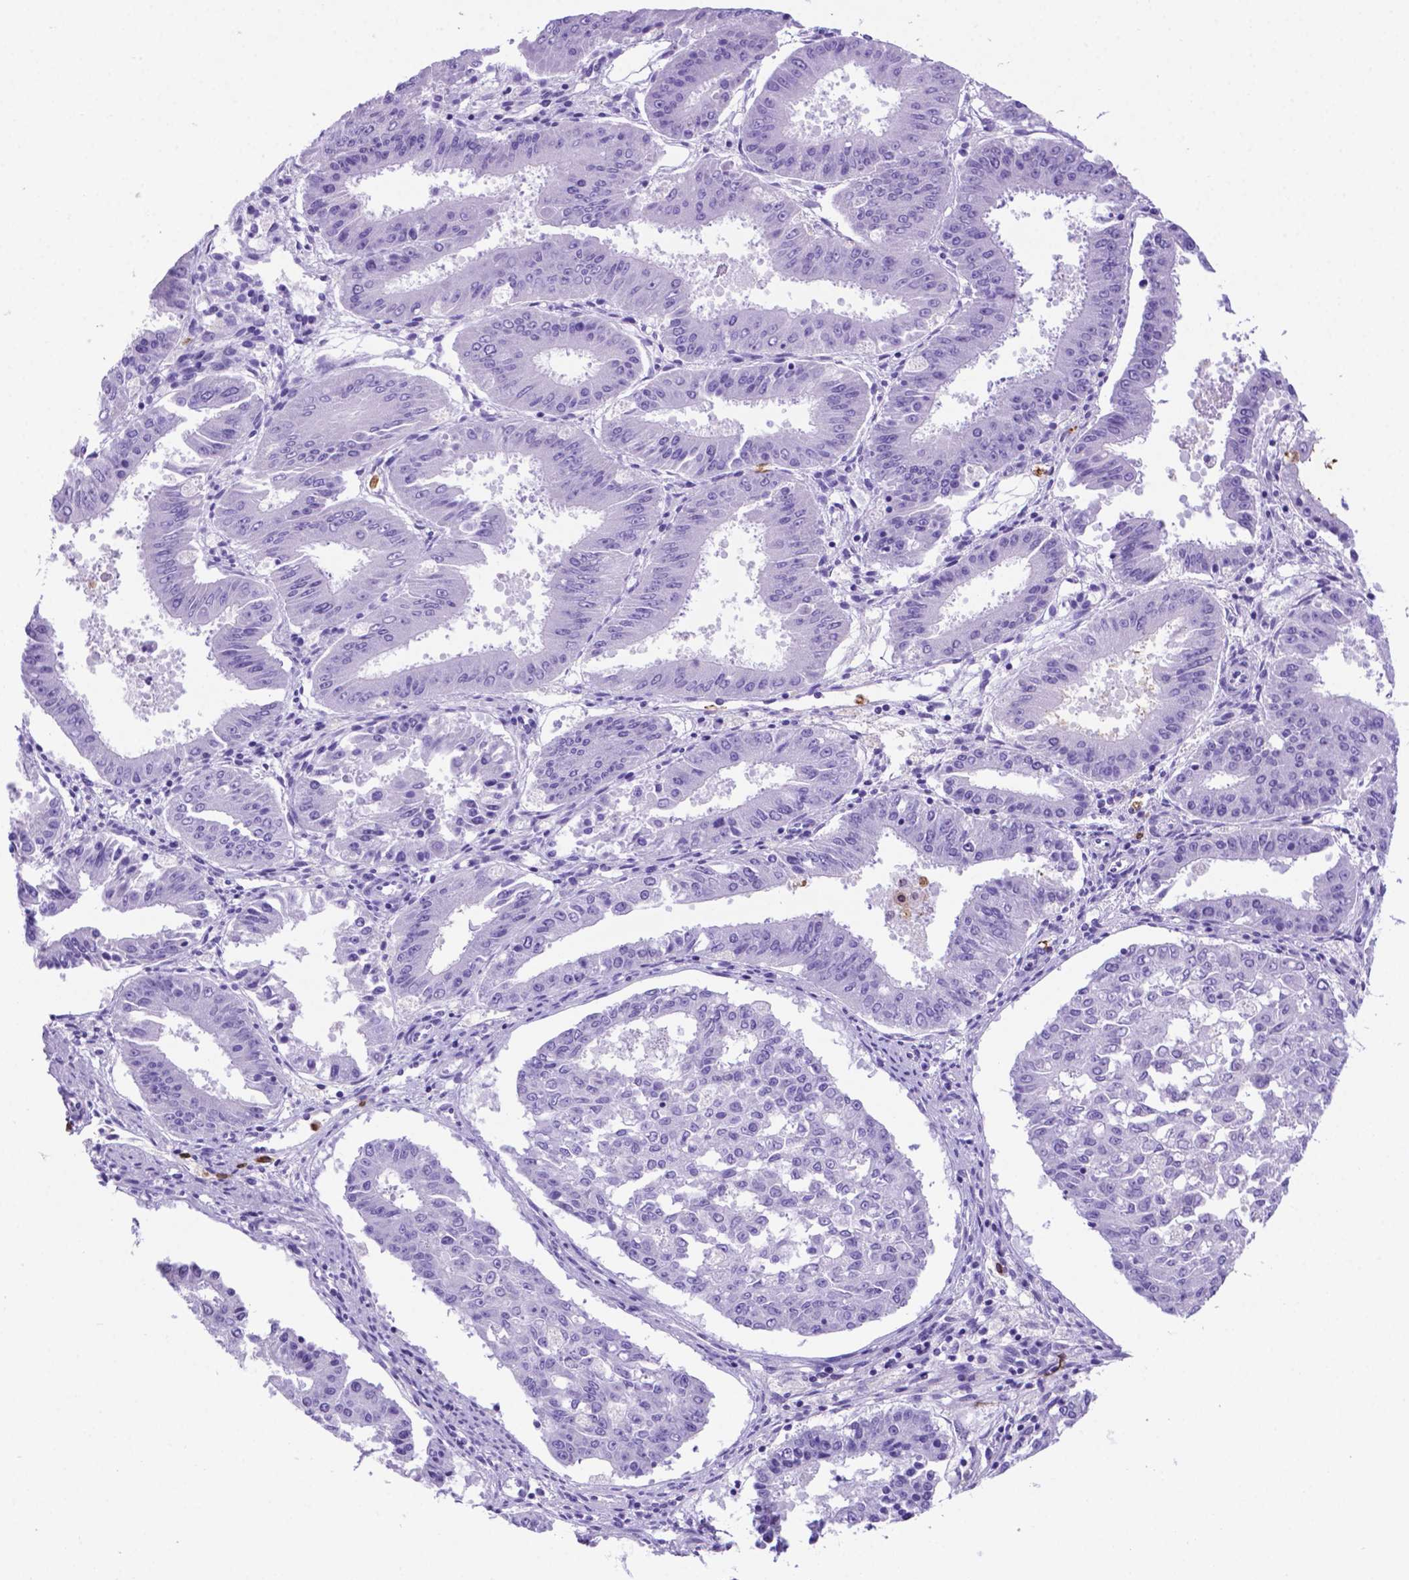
{"staining": {"intensity": "negative", "quantity": "none", "location": "none"}, "tissue": "ovarian cancer", "cell_type": "Tumor cells", "image_type": "cancer", "snomed": [{"axis": "morphology", "description": "Carcinoma, endometroid"}, {"axis": "topography", "description": "Ovary"}], "caption": "The image demonstrates no staining of tumor cells in ovarian endometroid carcinoma. (Brightfield microscopy of DAB (3,3'-diaminobenzidine) IHC at high magnification).", "gene": "LZTR1", "patient": {"sex": "female", "age": 42}}